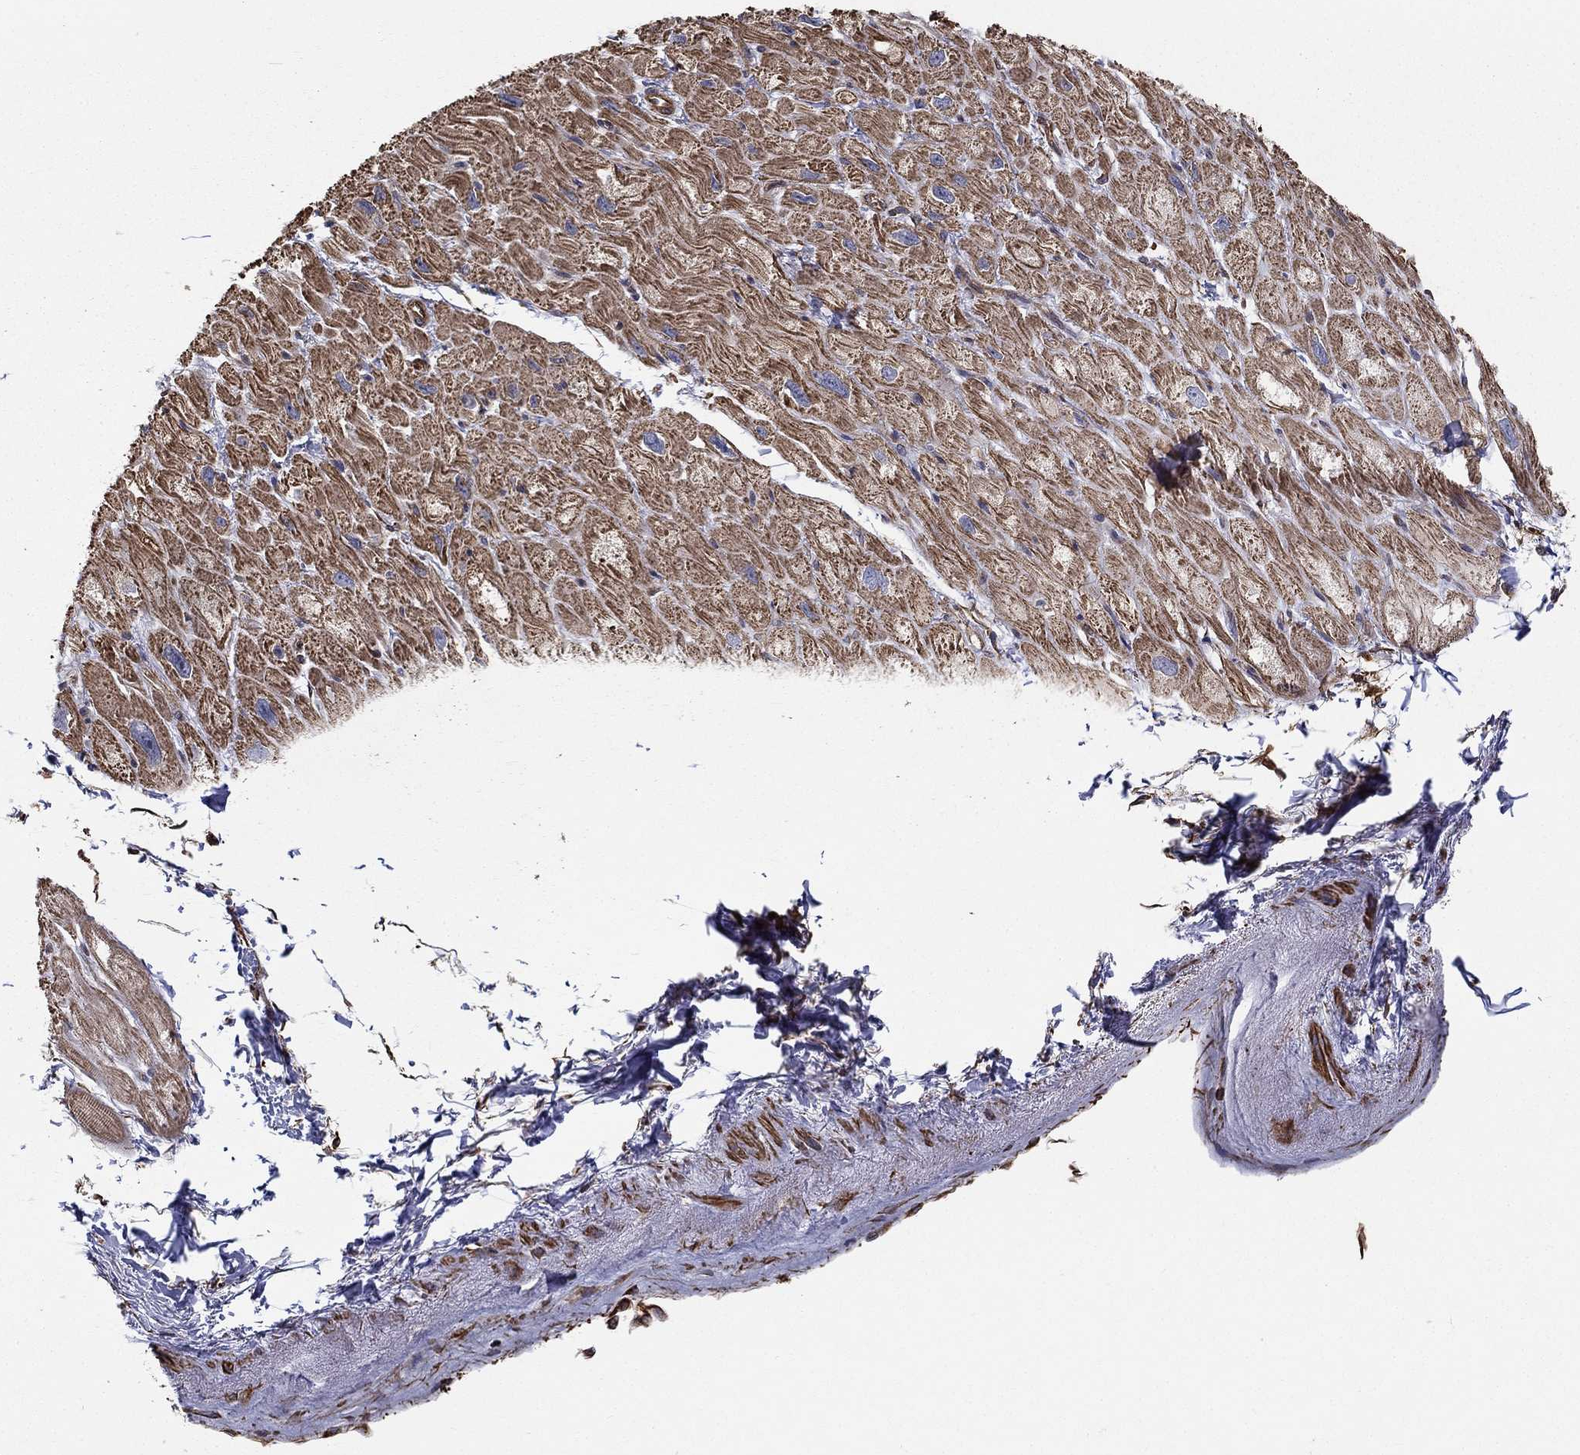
{"staining": {"intensity": "moderate", "quantity": "25%-75%", "location": "cytoplasmic/membranous"}, "tissue": "heart muscle", "cell_type": "Cardiomyocytes", "image_type": "normal", "snomed": [{"axis": "morphology", "description": "Normal tissue, NOS"}, {"axis": "topography", "description": "Heart"}], "caption": "Immunohistochemistry of unremarkable human heart muscle reveals medium levels of moderate cytoplasmic/membranous expression in approximately 25%-75% of cardiomyocytes. The staining was performed using DAB to visualize the protein expression in brown, while the nuclei were stained in blue with hematoxylin (Magnification: 20x).", "gene": "NPHP1", "patient": {"sex": "male", "age": 66}}